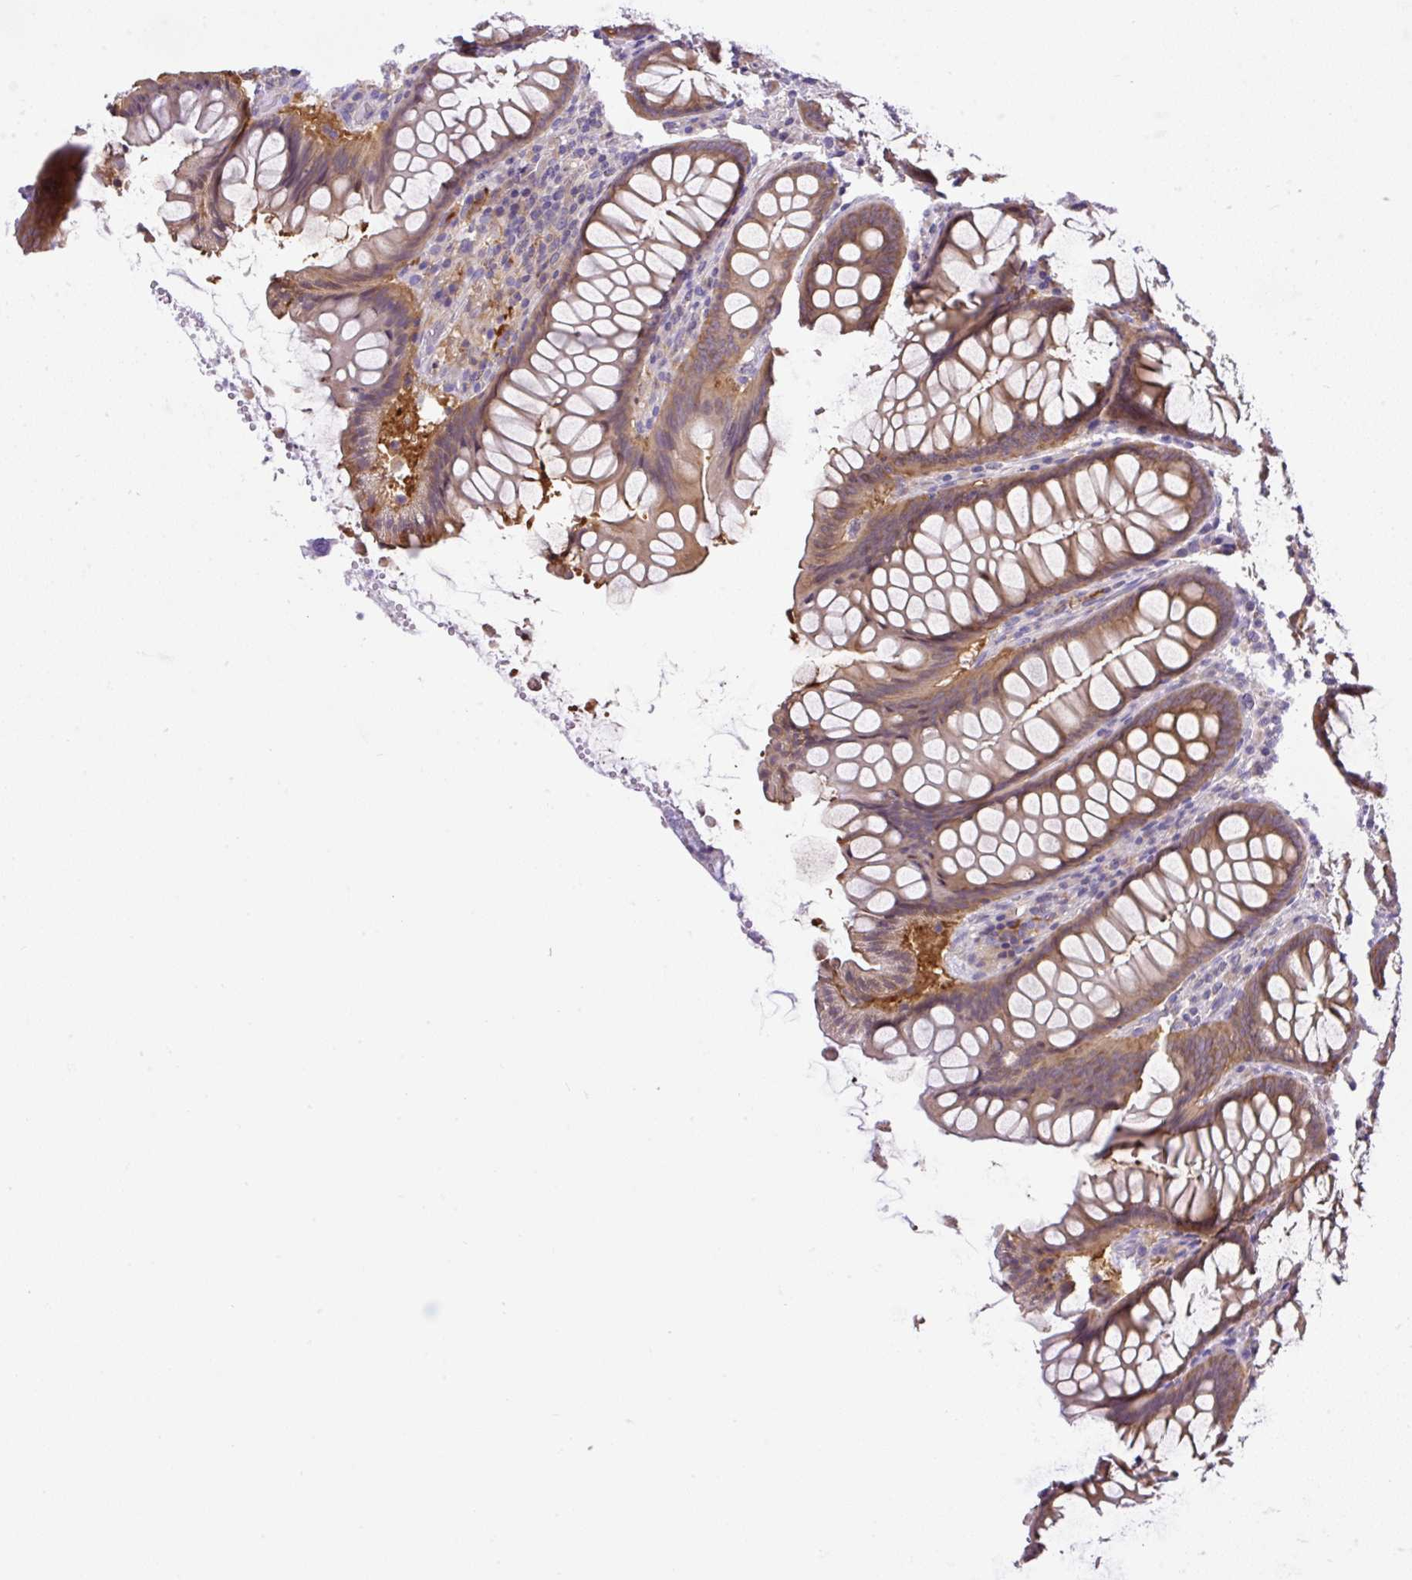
{"staining": {"intensity": "moderate", "quantity": "25%-75%", "location": "cytoplasmic/membranous"}, "tissue": "colon", "cell_type": "Endothelial cells", "image_type": "normal", "snomed": [{"axis": "morphology", "description": "Normal tissue, NOS"}, {"axis": "topography", "description": "Colon"}], "caption": "Protein staining of benign colon shows moderate cytoplasmic/membranous expression in about 25%-75% of endothelial cells.", "gene": "CAMK2A", "patient": {"sex": "female", "age": 79}}